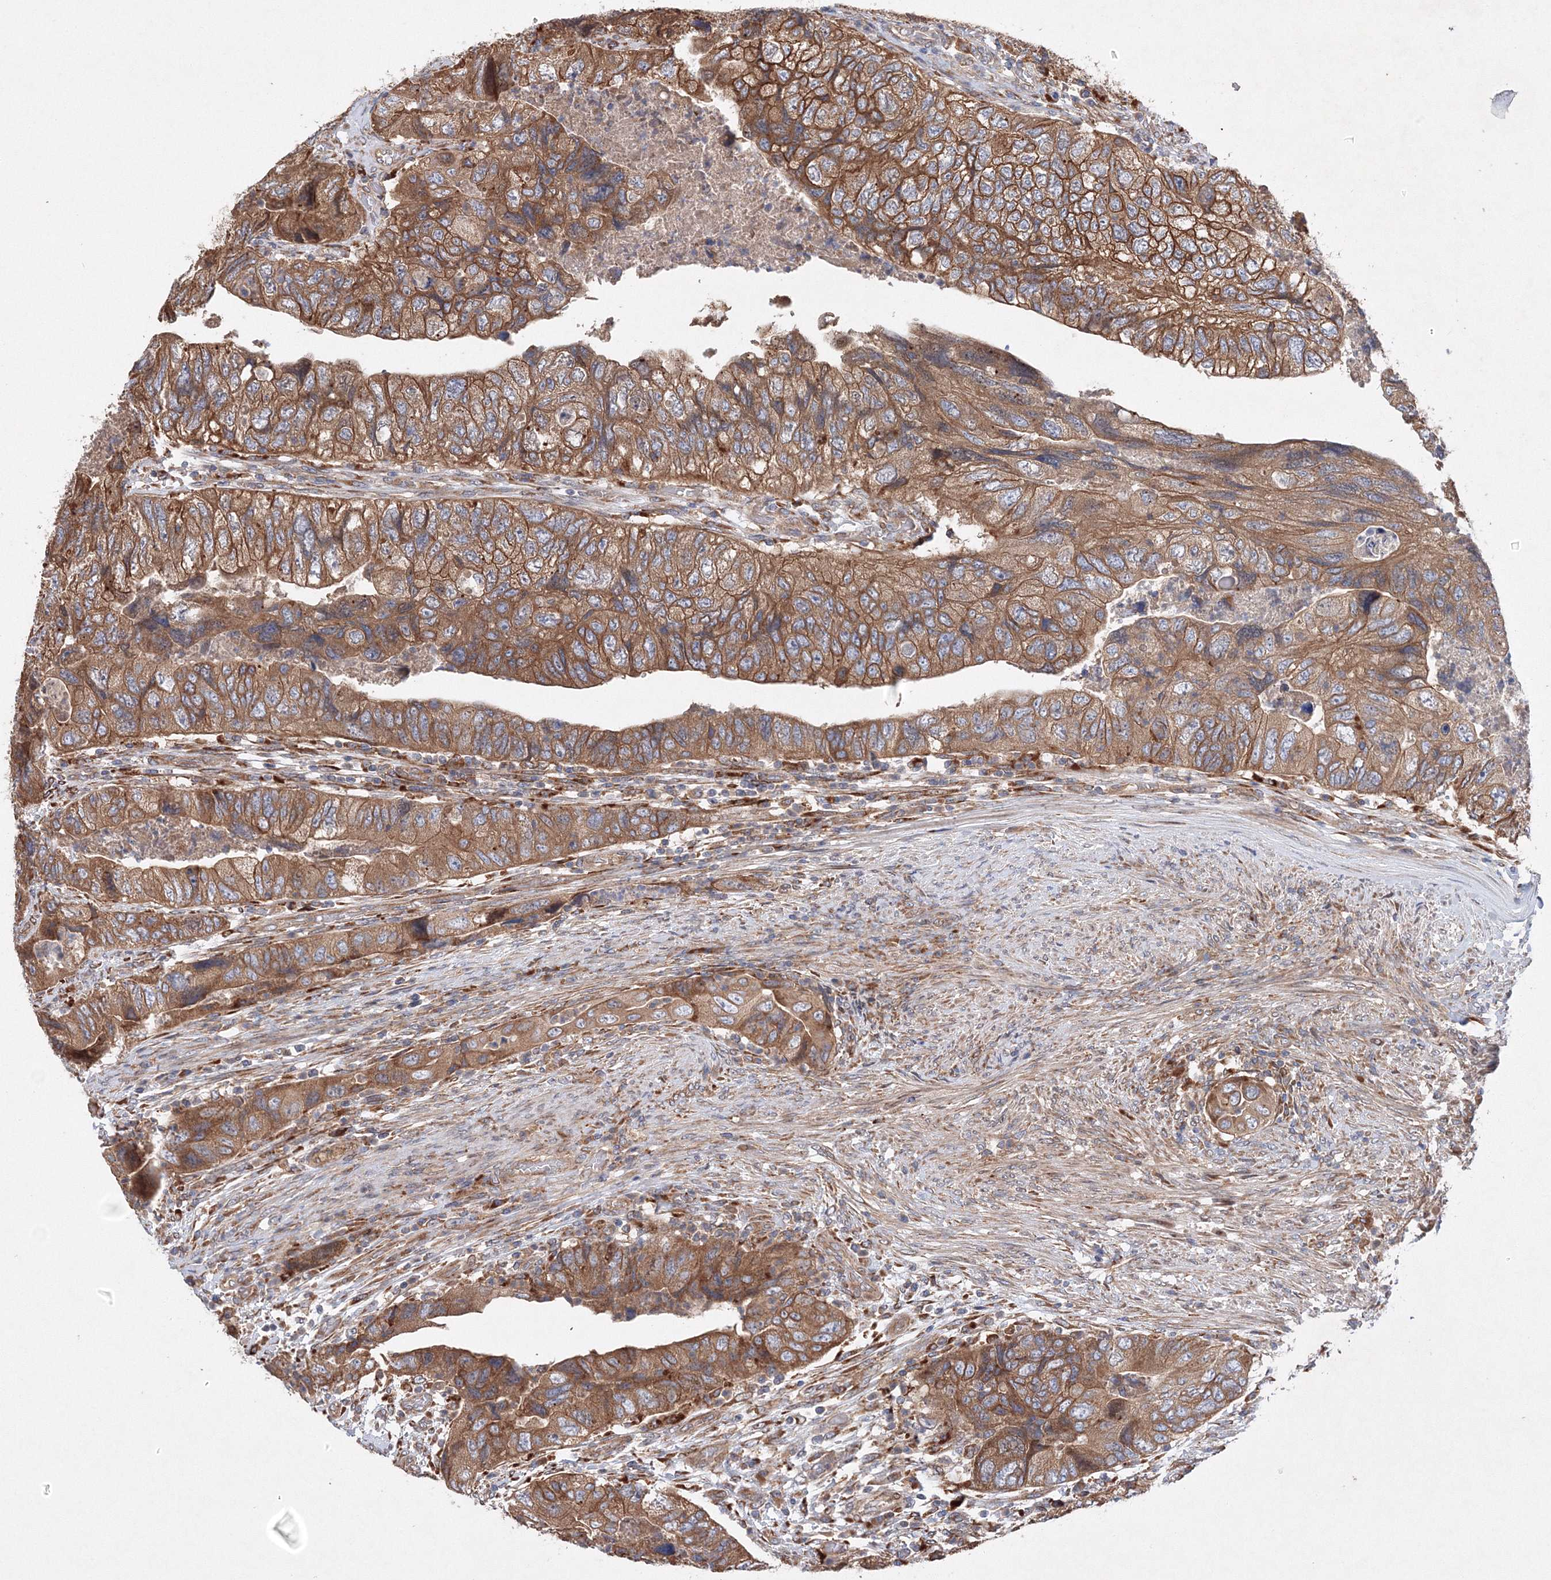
{"staining": {"intensity": "moderate", "quantity": ">75%", "location": "cytoplasmic/membranous"}, "tissue": "colorectal cancer", "cell_type": "Tumor cells", "image_type": "cancer", "snomed": [{"axis": "morphology", "description": "Adenocarcinoma, NOS"}, {"axis": "topography", "description": "Rectum"}], "caption": "This is an image of IHC staining of colorectal cancer (adenocarcinoma), which shows moderate expression in the cytoplasmic/membranous of tumor cells.", "gene": "SLC36A1", "patient": {"sex": "male", "age": 63}}